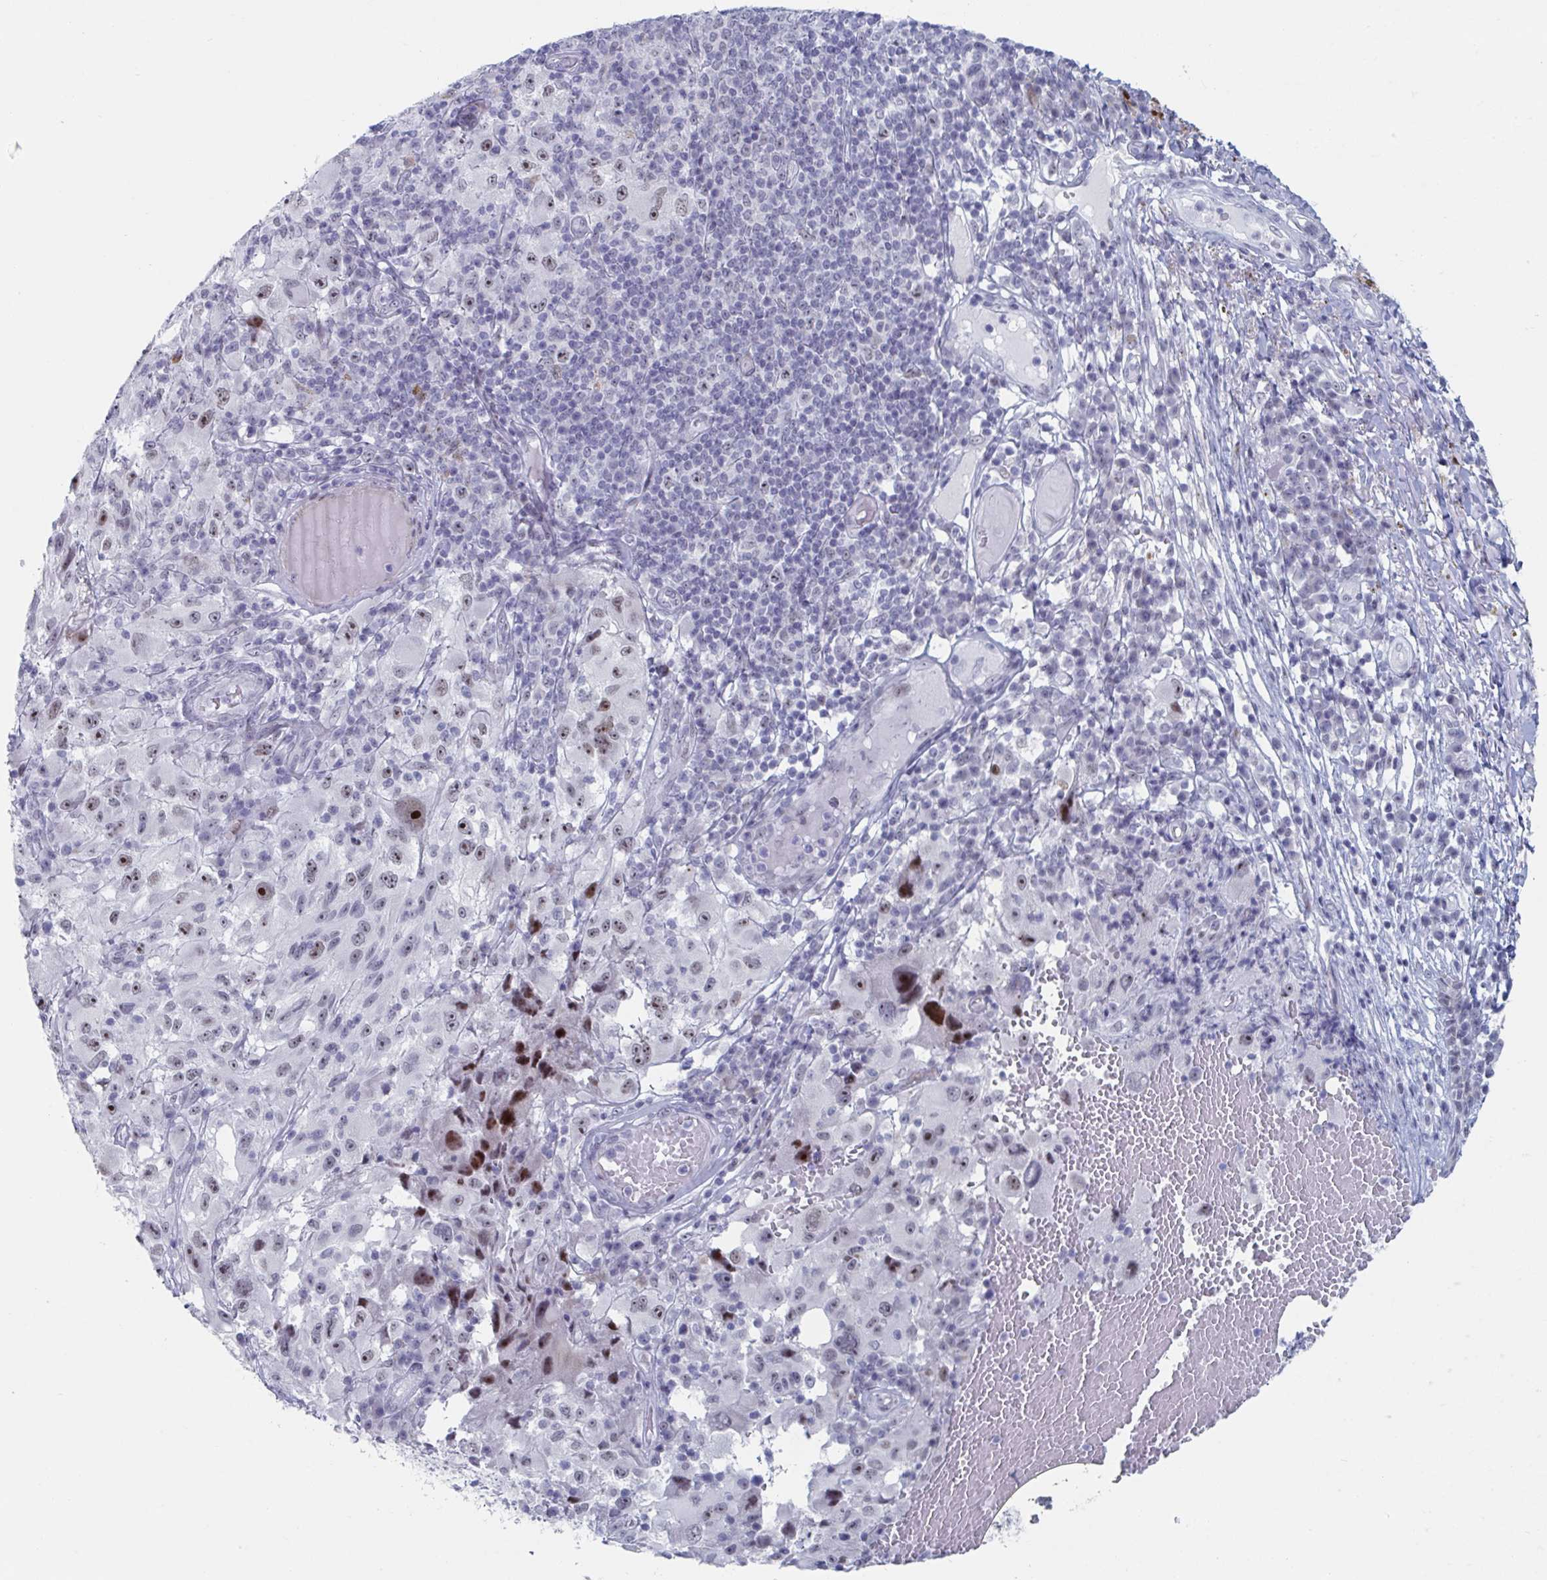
{"staining": {"intensity": "strong", "quantity": "25%-75%", "location": "nuclear"}, "tissue": "melanoma", "cell_type": "Tumor cells", "image_type": "cancer", "snomed": [{"axis": "morphology", "description": "Malignant melanoma, NOS"}, {"axis": "topography", "description": "Skin"}], "caption": "Immunohistochemical staining of malignant melanoma exhibits strong nuclear protein positivity in about 25%-75% of tumor cells. The protein of interest is shown in brown color, while the nuclei are stained blue.", "gene": "NR1H2", "patient": {"sex": "female", "age": 71}}